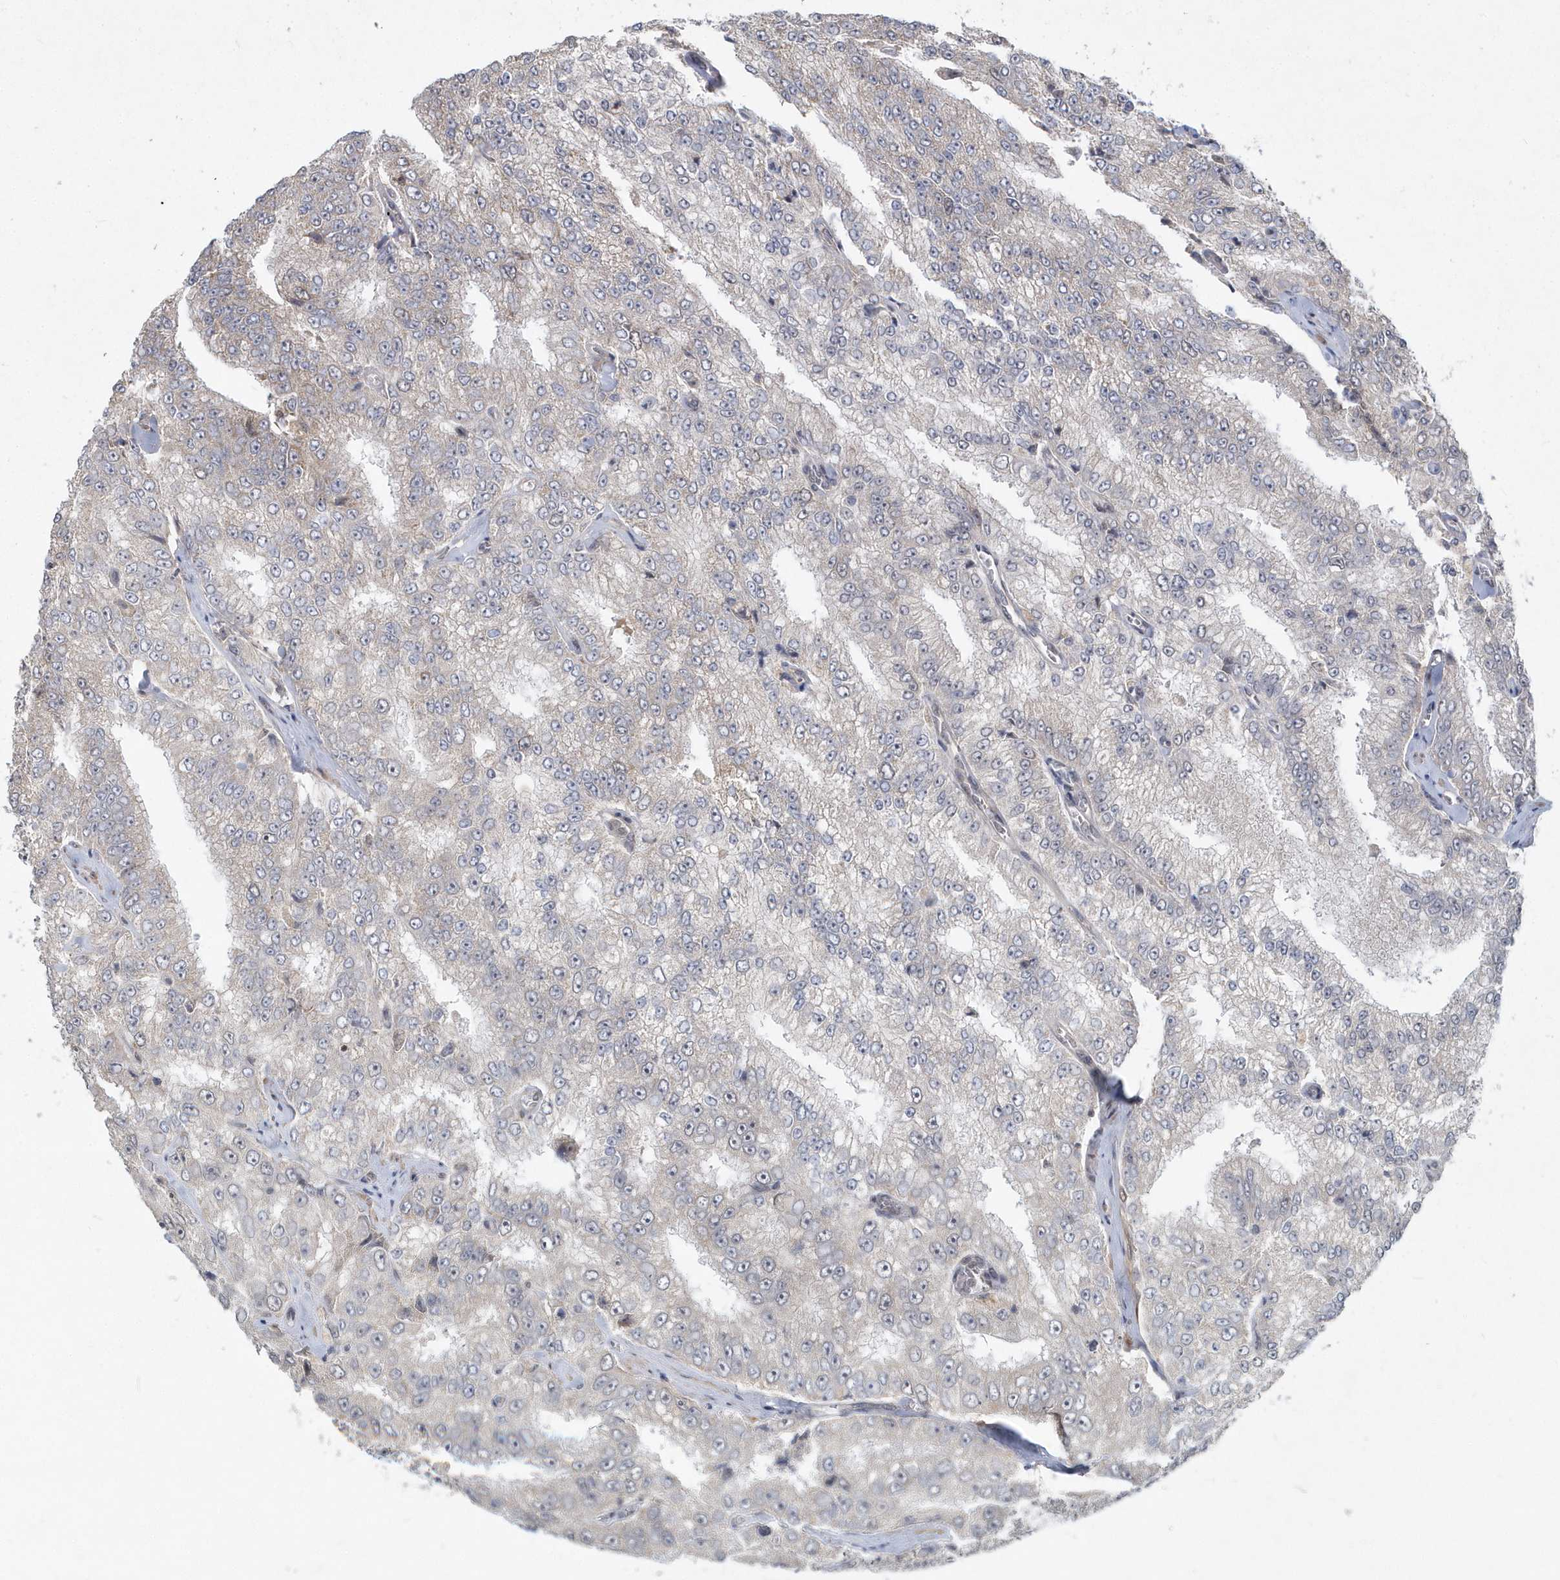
{"staining": {"intensity": "weak", "quantity": "<25%", "location": "cytoplasmic/membranous"}, "tissue": "prostate cancer", "cell_type": "Tumor cells", "image_type": "cancer", "snomed": [{"axis": "morphology", "description": "Adenocarcinoma, High grade"}, {"axis": "topography", "description": "Prostate"}], "caption": "The image displays no significant staining in tumor cells of prostate high-grade adenocarcinoma.", "gene": "MXI1", "patient": {"sex": "male", "age": 58}}